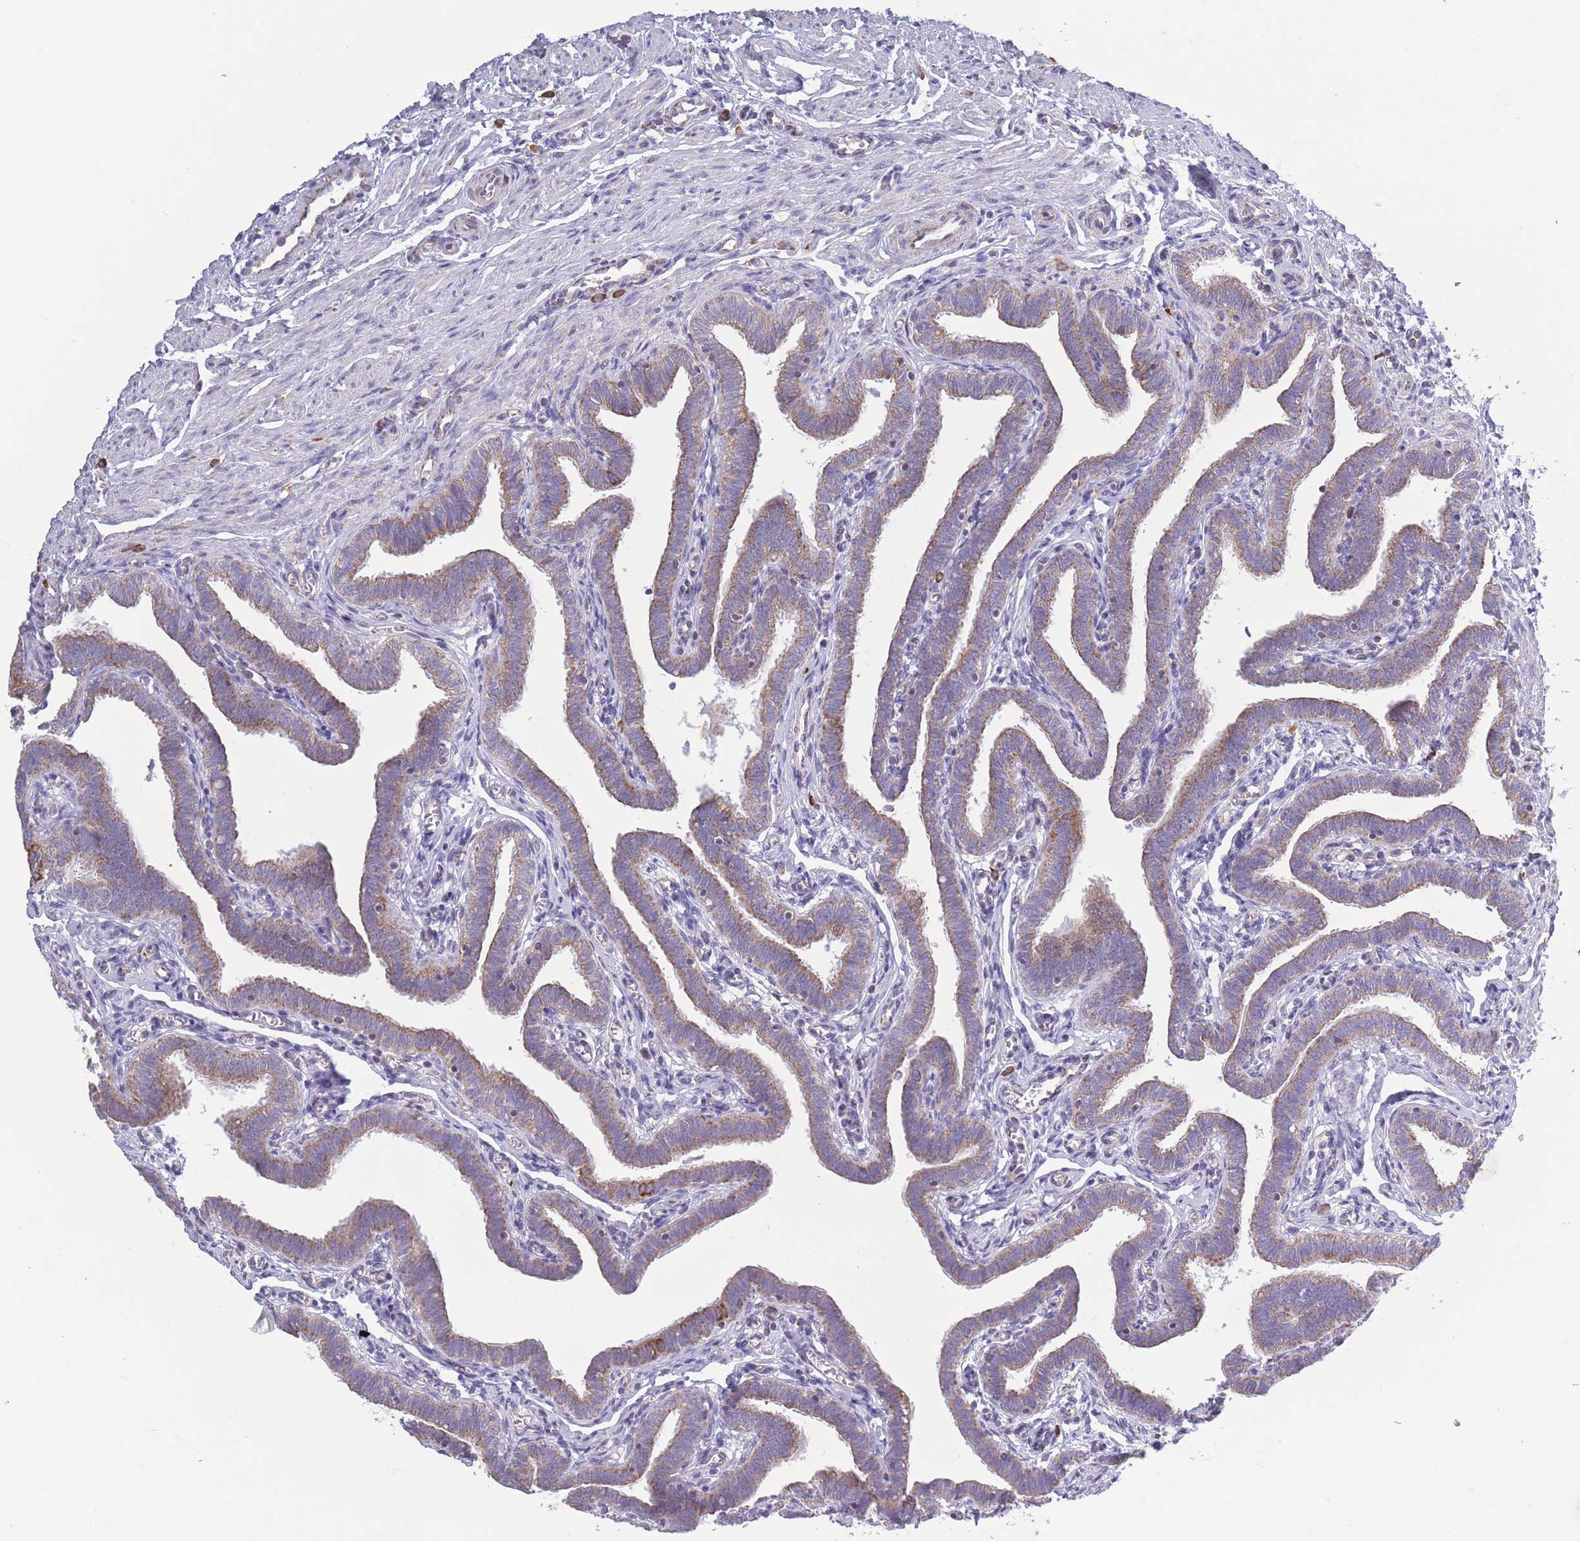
{"staining": {"intensity": "moderate", "quantity": ">75%", "location": "cytoplasmic/membranous"}, "tissue": "fallopian tube", "cell_type": "Glandular cells", "image_type": "normal", "snomed": [{"axis": "morphology", "description": "Normal tissue, NOS"}, {"axis": "topography", "description": "Fallopian tube"}], "caption": "IHC of unremarkable fallopian tube reveals medium levels of moderate cytoplasmic/membranous expression in approximately >75% of glandular cells. The staining was performed using DAB (3,3'-diaminobenzidine) to visualize the protein expression in brown, while the nuclei were stained in blue with hematoxylin (Magnification: 20x).", "gene": "PDHA1", "patient": {"sex": "female", "age": 36}}